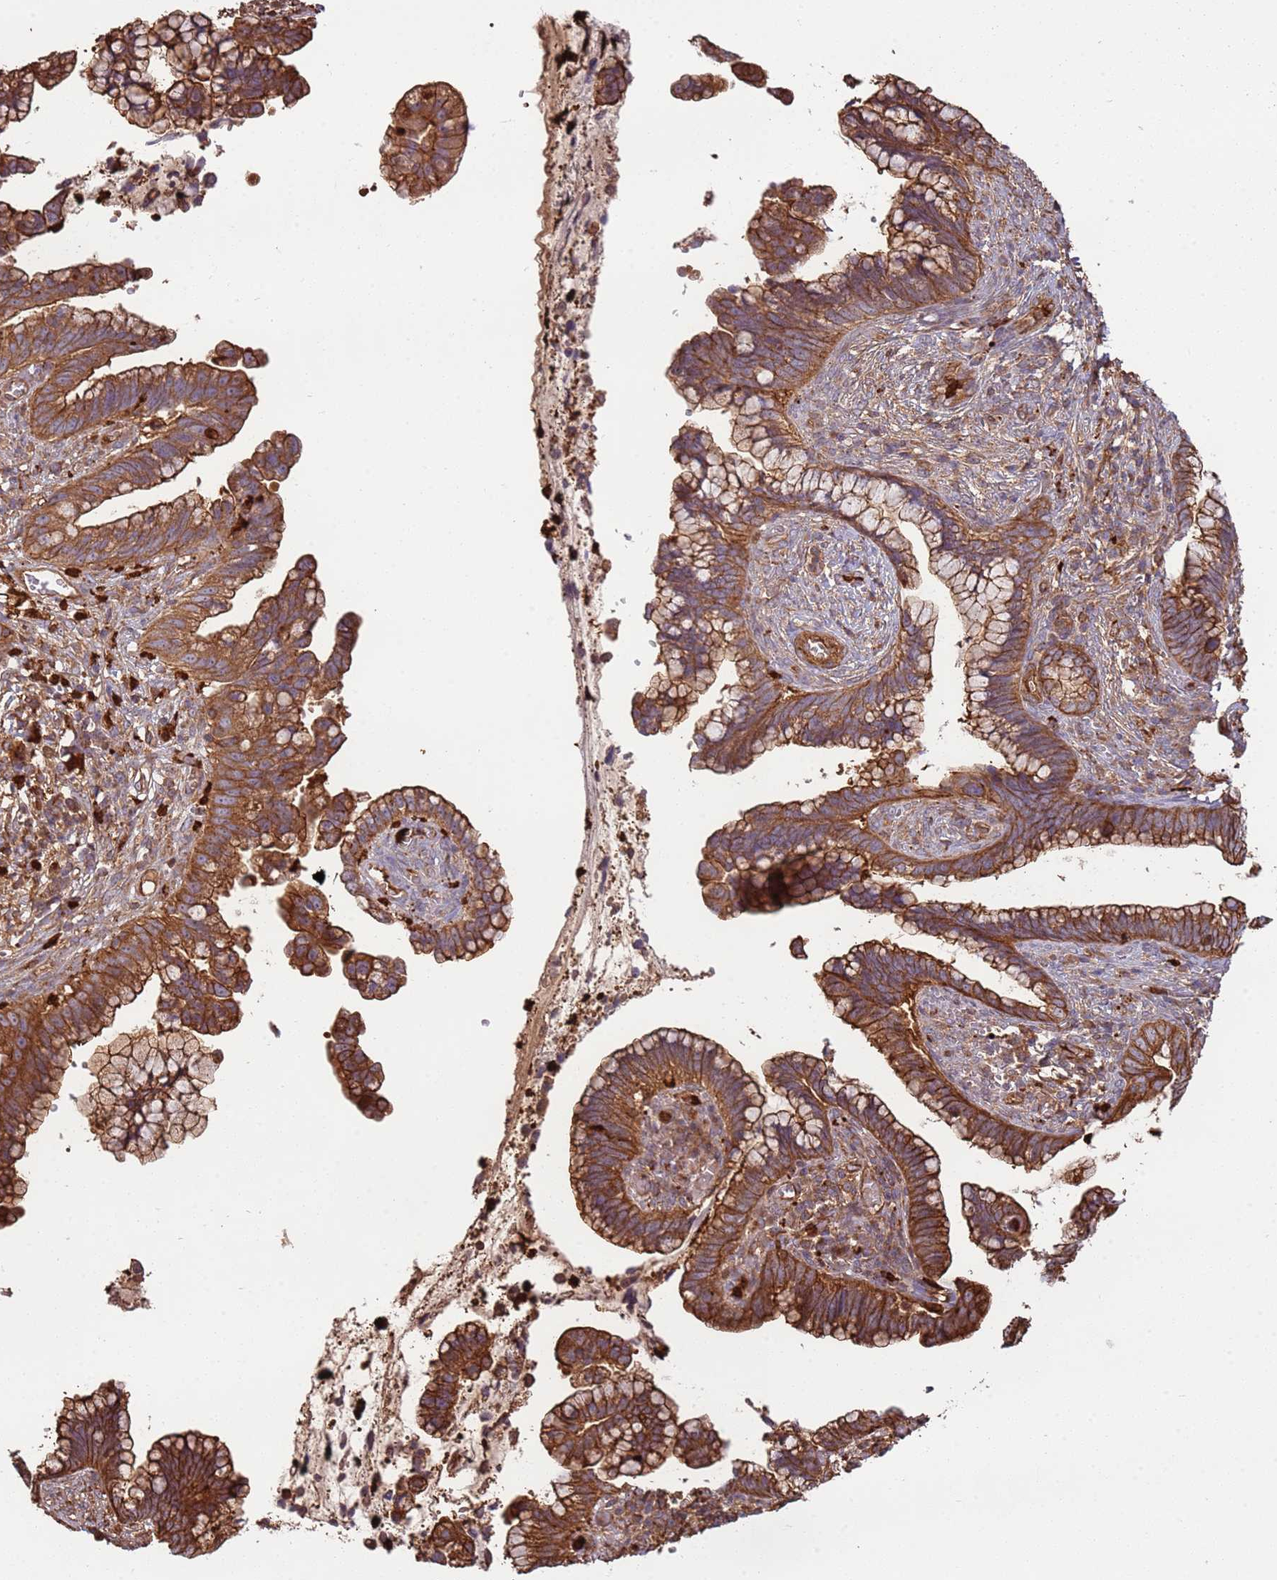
{"staining": {"intensity": "strong", "quantity": ">75%", "location": "cytoplasmic/membranous"}, "tissue": "cervical cancer", "cell_type": "Tumor cells", "image_type": "cancer", "snomed": [{"axis": "morphology", "description": "Adenocarcinoma, NOS"}, {"axis": "topography", "description": "Cervix"}], "caption": "An image of adenocarcinoma (cervical) stained for a protein demonstrates strong cytoplasmic/membranous brown staining in tumor cells. The staining was performed using DAB, with brown indicating positive protein expression. Nuclei are stained blue with hematoxylin.", "gene": "NDUFAF4", "patient": {"sex": "female", "age": 44}}